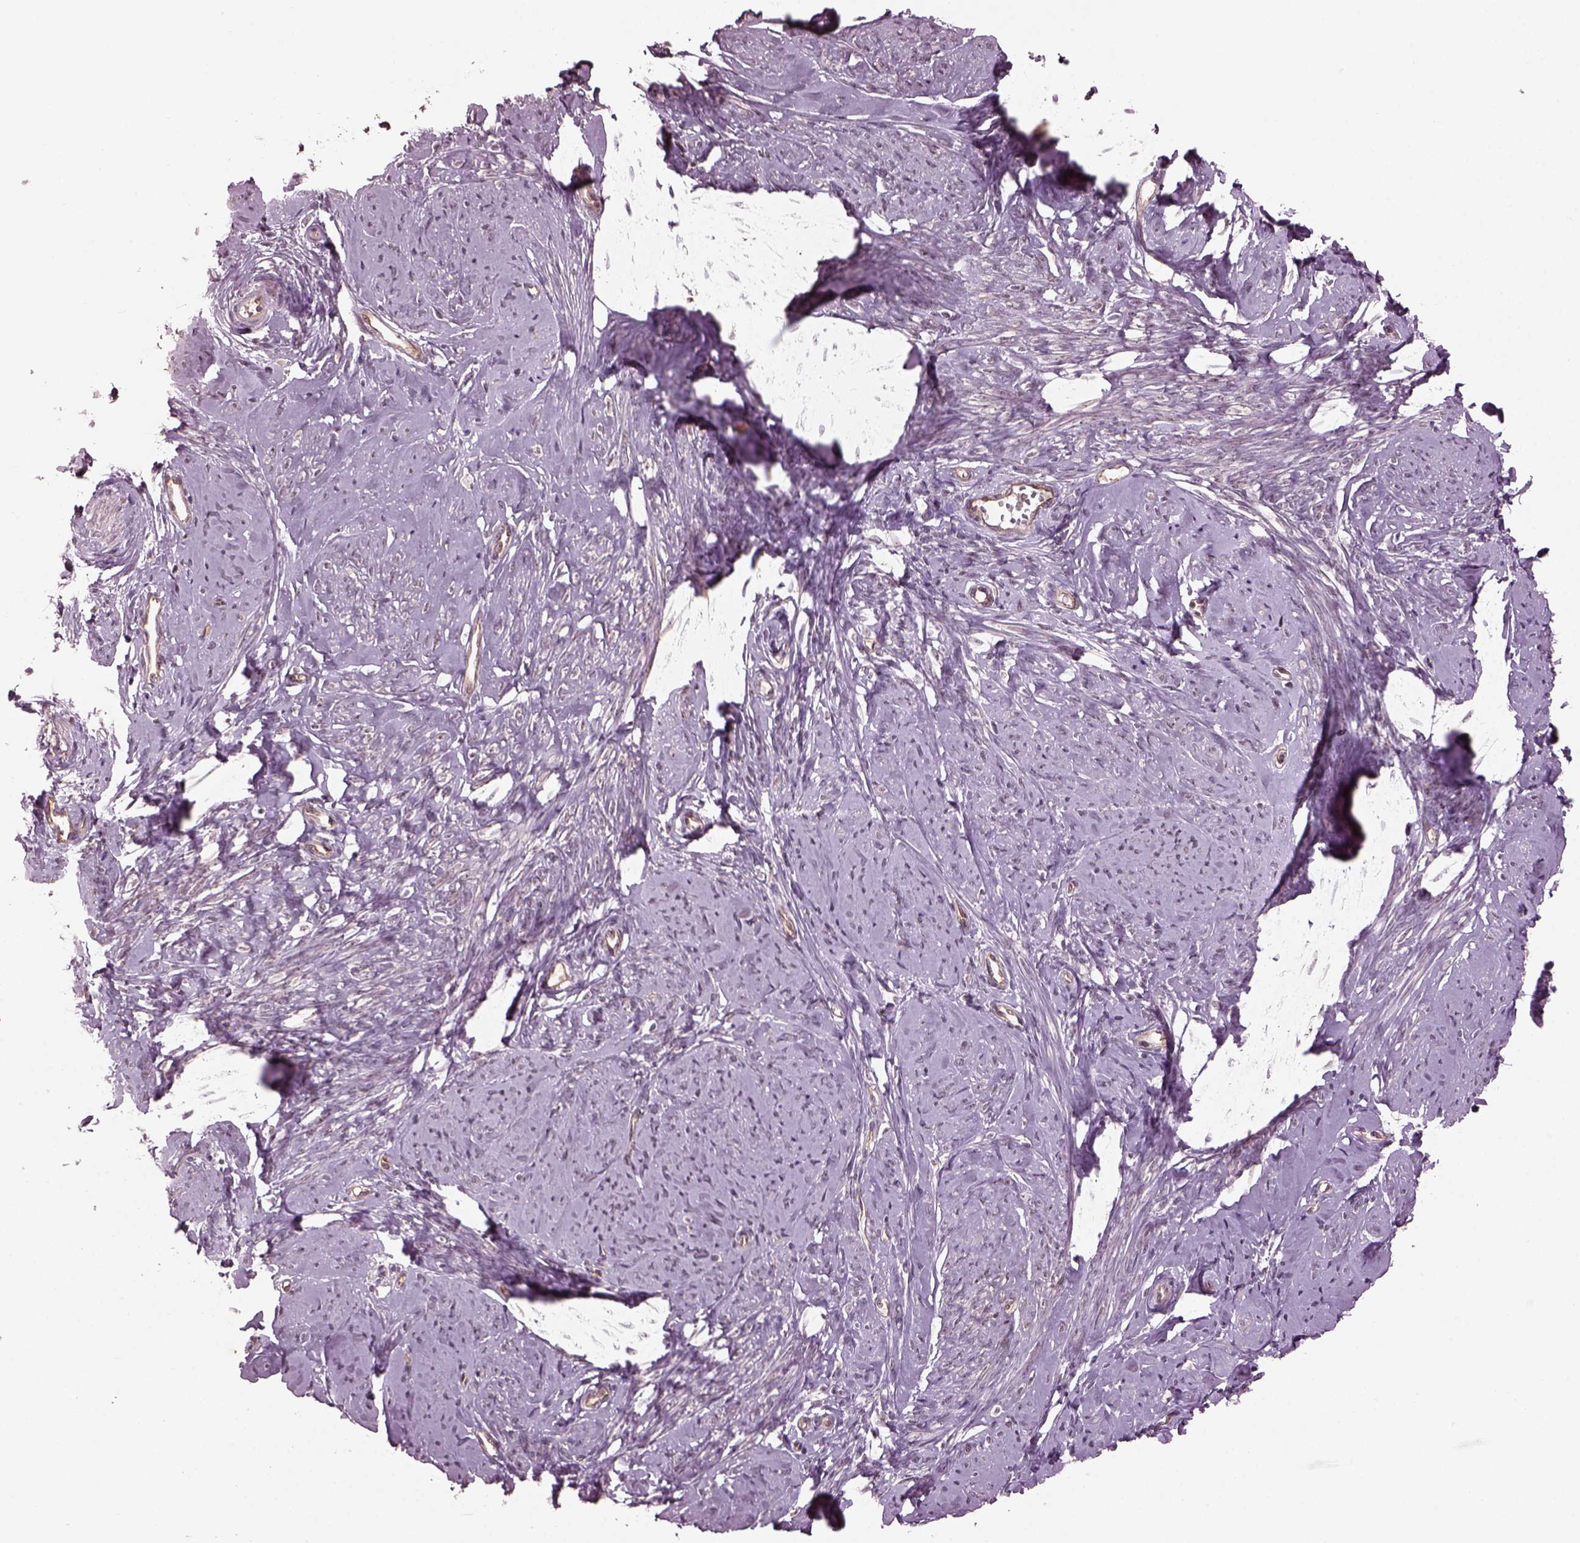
{"staining": {"intensity": "negative", "quantity": "none", "location": "none"}, "tissue": "smooth muscle", "cell_type": "Smooth muscle cells", "image_type": "normal", "snomed": [{"axis": "morphology", "description": "Normal tissue, NOS"}, {"axis": "topography", "description": "Smooth muscle"}], "caption": "Smooth muscle cells show no significant protein expression in normal smooth muscle.", "gene": "GNRH1", "patient": {"sex": "female", "age": 48}}